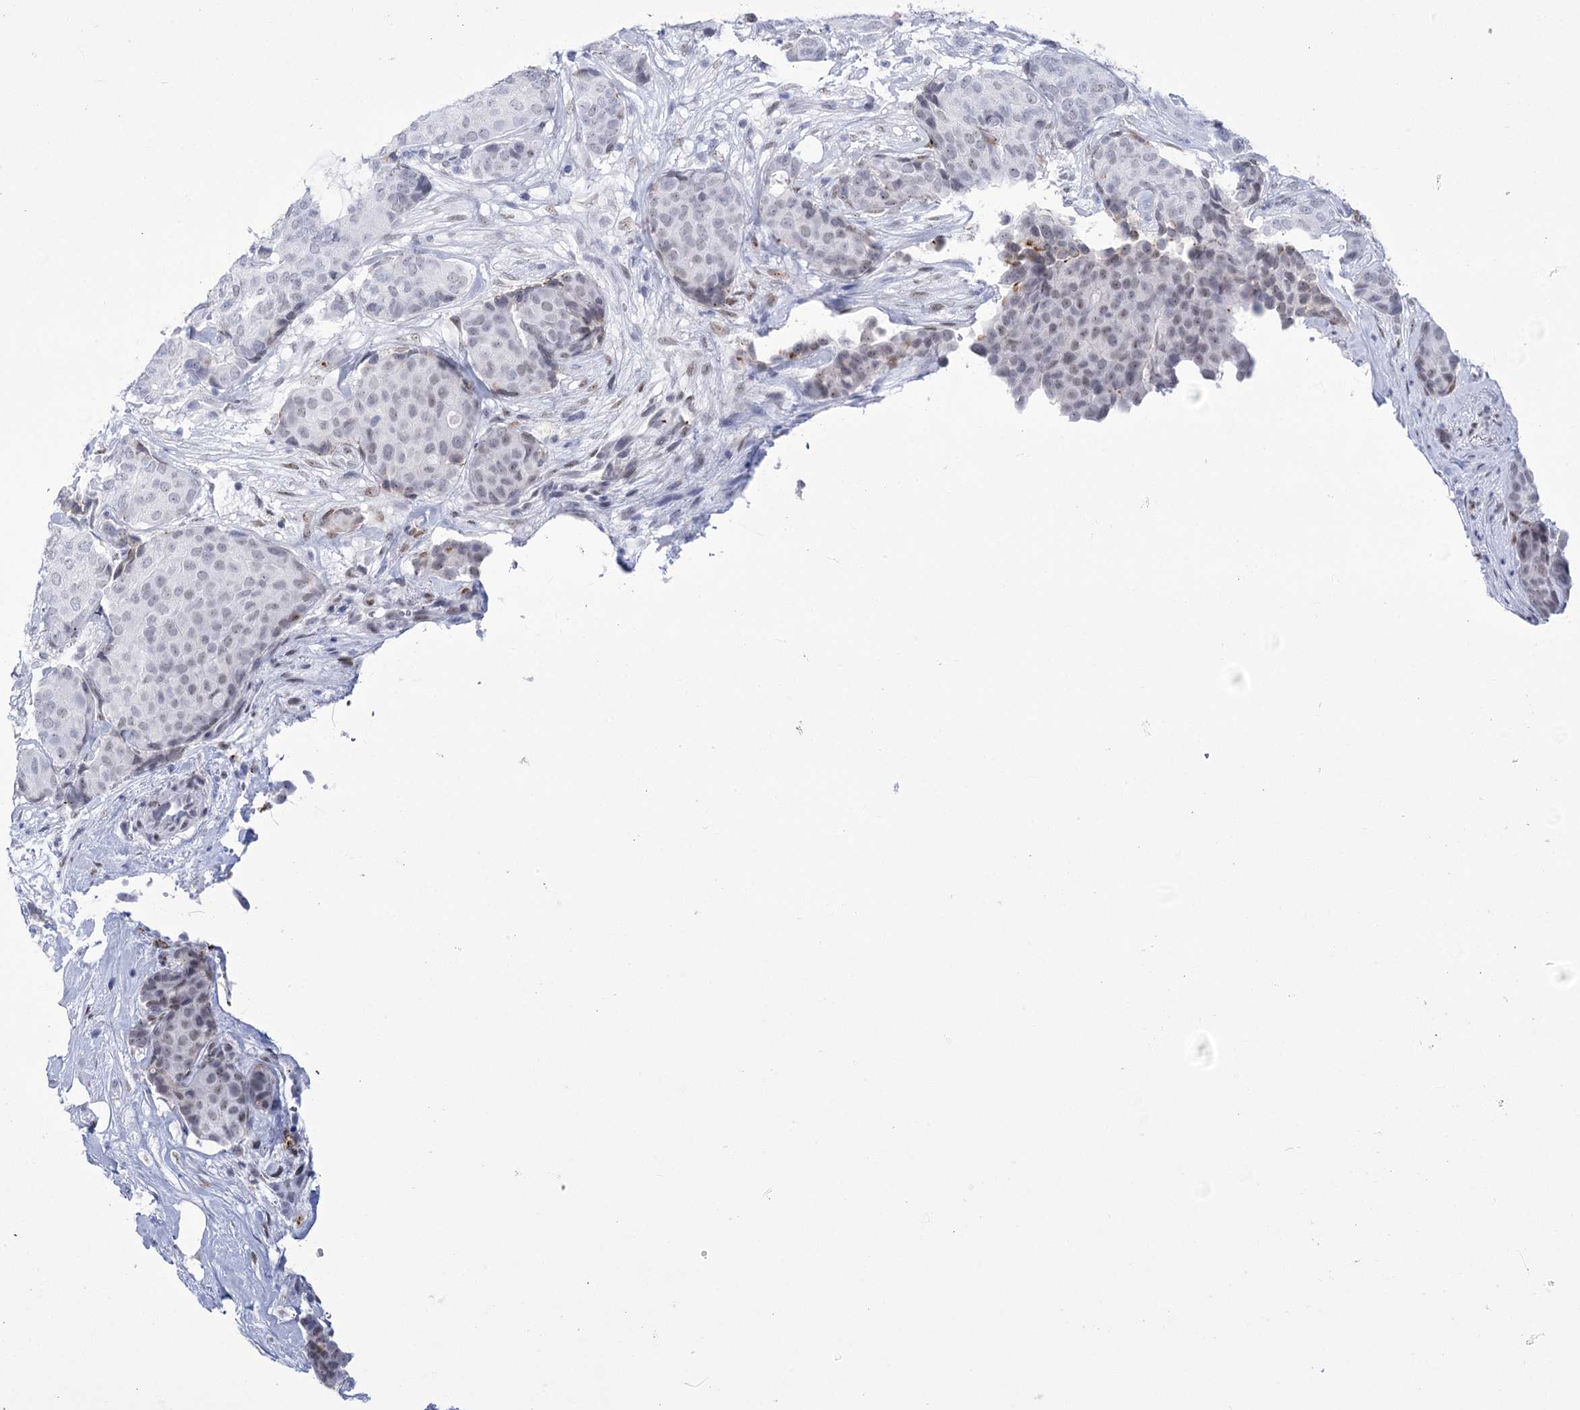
{"staining": {"intensity": "negative", "quantity": "none", "location": "none"}, "tissue": "breast cancer", "cell_type": "Tumor cells", "image_type": "cancer", "snomed": [{"axis": "morphology", "description": "Duct carcinoma"}, {"axis": "topography", "description": "Breast"}], "caption": "The photomicrograph demonstrates no staining of tumor cells in breast cancer (infiltrating ductal carcinoma).", "gene": "HORMAD1", "patient": {"sex": "female", "age": 75}}